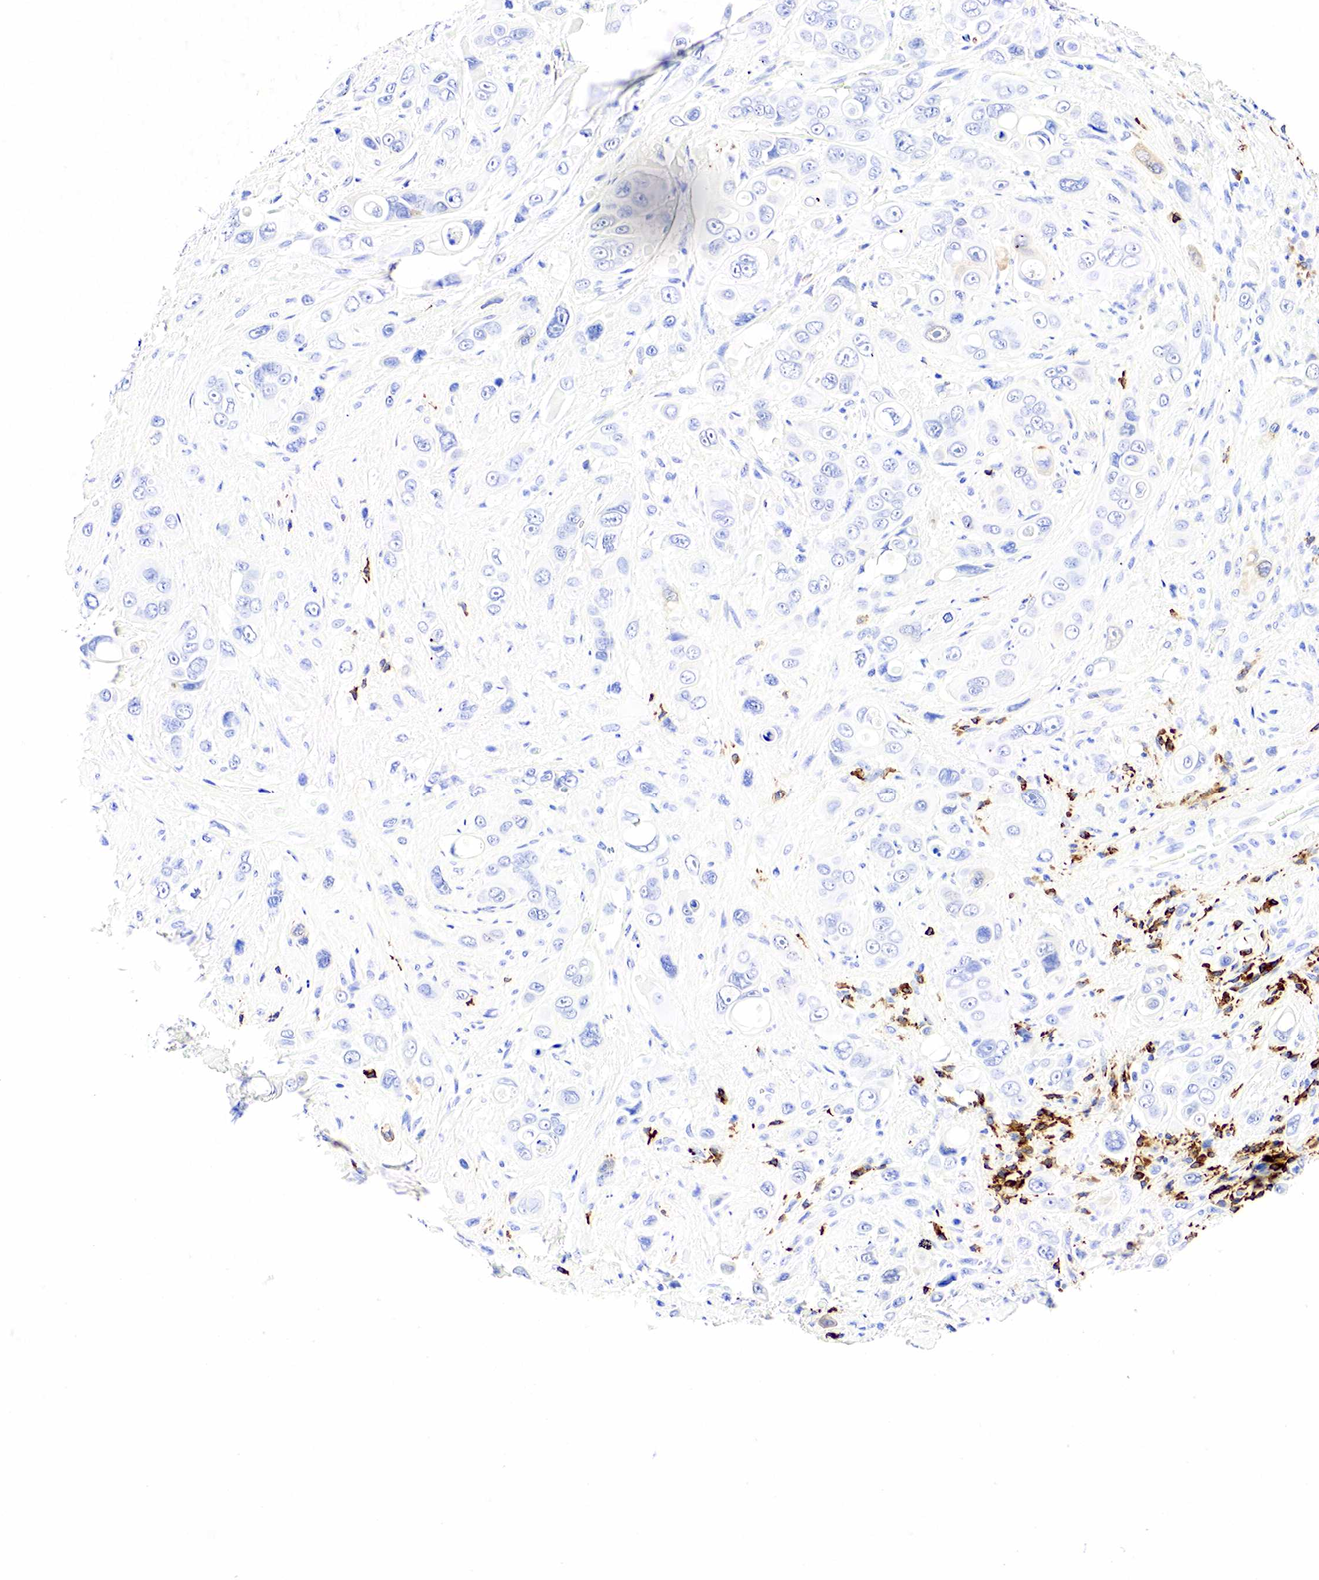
{"staining": {"intensity": "negative", "quantity": "none", "location": "none"}, "tissue": "liver cancer", "cell_type": "Tumor cells", "image_type": "cancer", "snomed": [{"axis": "morphology", "description": "Cholangiocarcinoma"}, {"axis": "topography", "description": "Liver"}], "caption": "DAB (3,3'-diaminobenzidine) immunohistochemical staining of cholangiocarcinoma (liver) reveals no significant positivity in tumor cells.", "gene": "CD79A", "patient": {"sex": "female", "age": 79}}